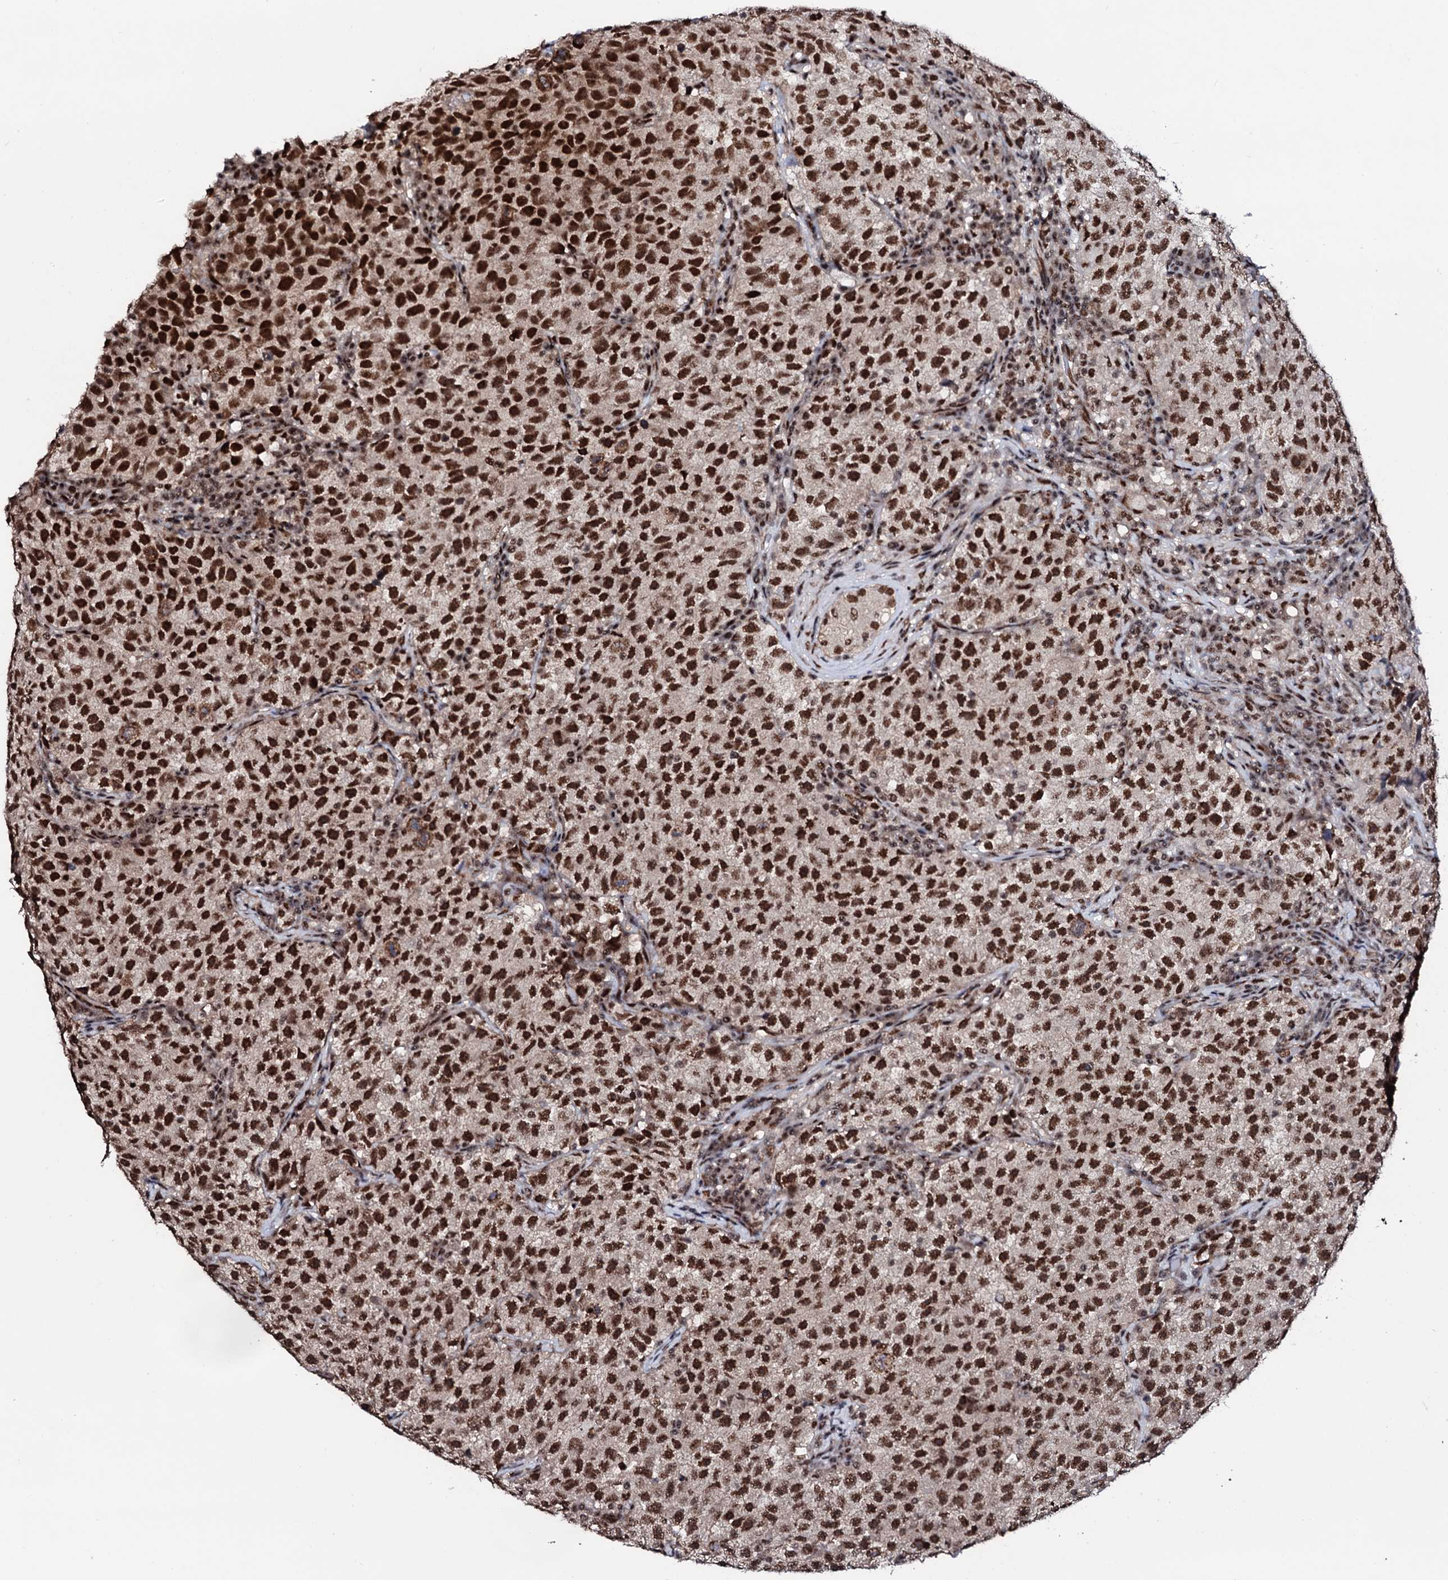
{"staining": {"intensity": "strong", "quantity": ">75%", "location": "nuclear"}, "tissue": "testis cancer", "cell_type": "Tumor cells", "image_type": "cancer", "snomed": [{"axis": "morphology", "description": "Seminoma, NOS"}, {"axis": "topography", "description": "Testis"}], "caption": "Protein staining shows strong nuclear positivity in approximately >75% of tumor cells in testis seminoma.", "gene": "PRPF18", "patient": {"sex": "male", "age": 22}}